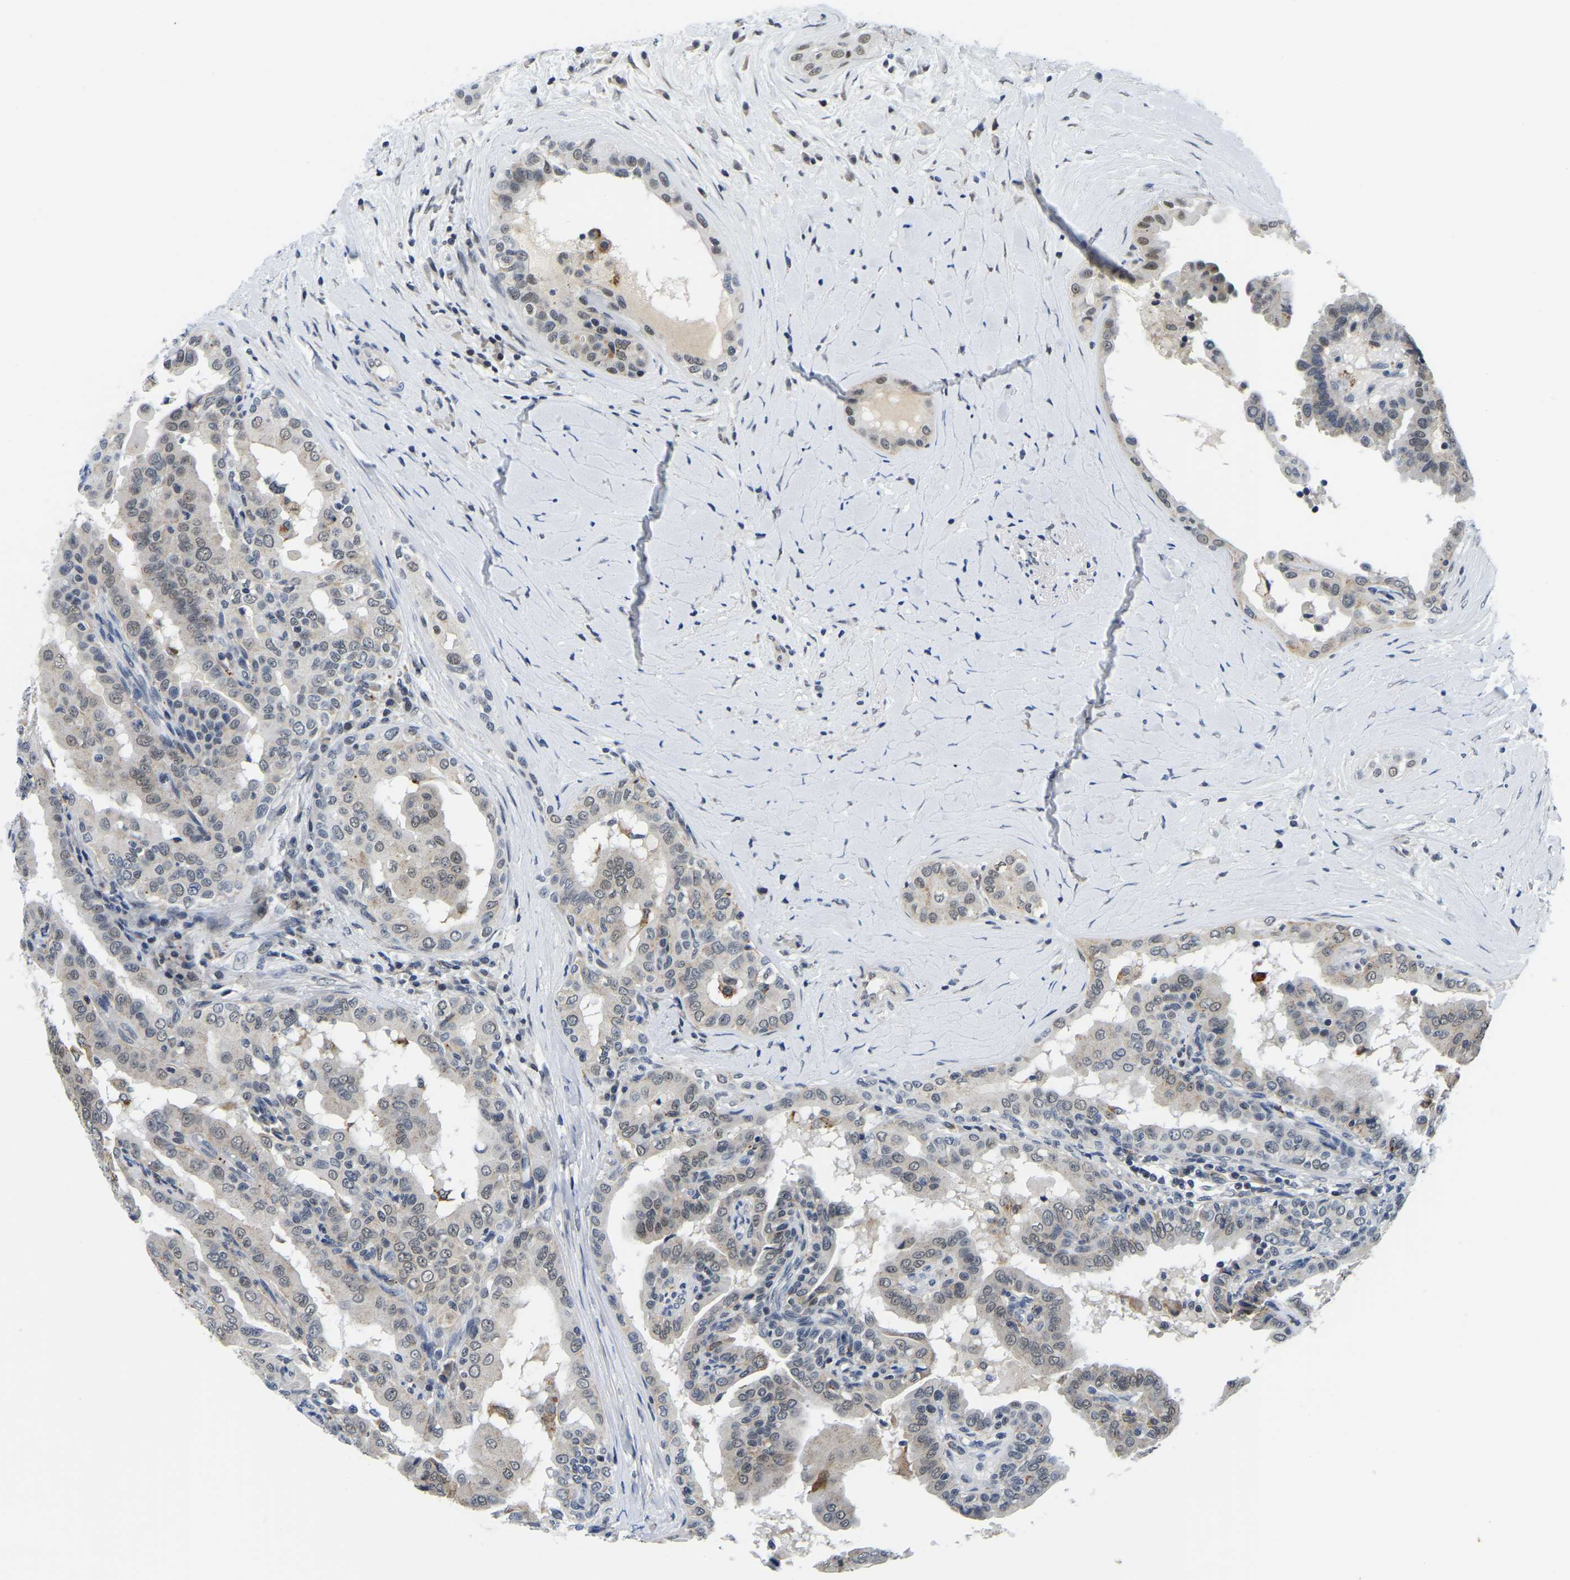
{"staining": {"intensity": "weak", "quantity": "<25%", "location": "nuclear"}, "tissue": "thyroid cancer", "cell_type": "Tumor cells", "image_type": "cancer", "snomed": [{"axis": "morphology", "description": "Papillary adenocarcinoma, NOS"}, {"axis": "topography", "description": "Thyroid gland"}], "caption": "High power microscopy image of an immunohistochemistry (IHC) photomicrograph of thyroid cancer (papillary adenocarcinoma), revealing no significant positivity in tumor cells.", "gene": "POLDIP3", "patient": {"sex": "male", "age": 33}}